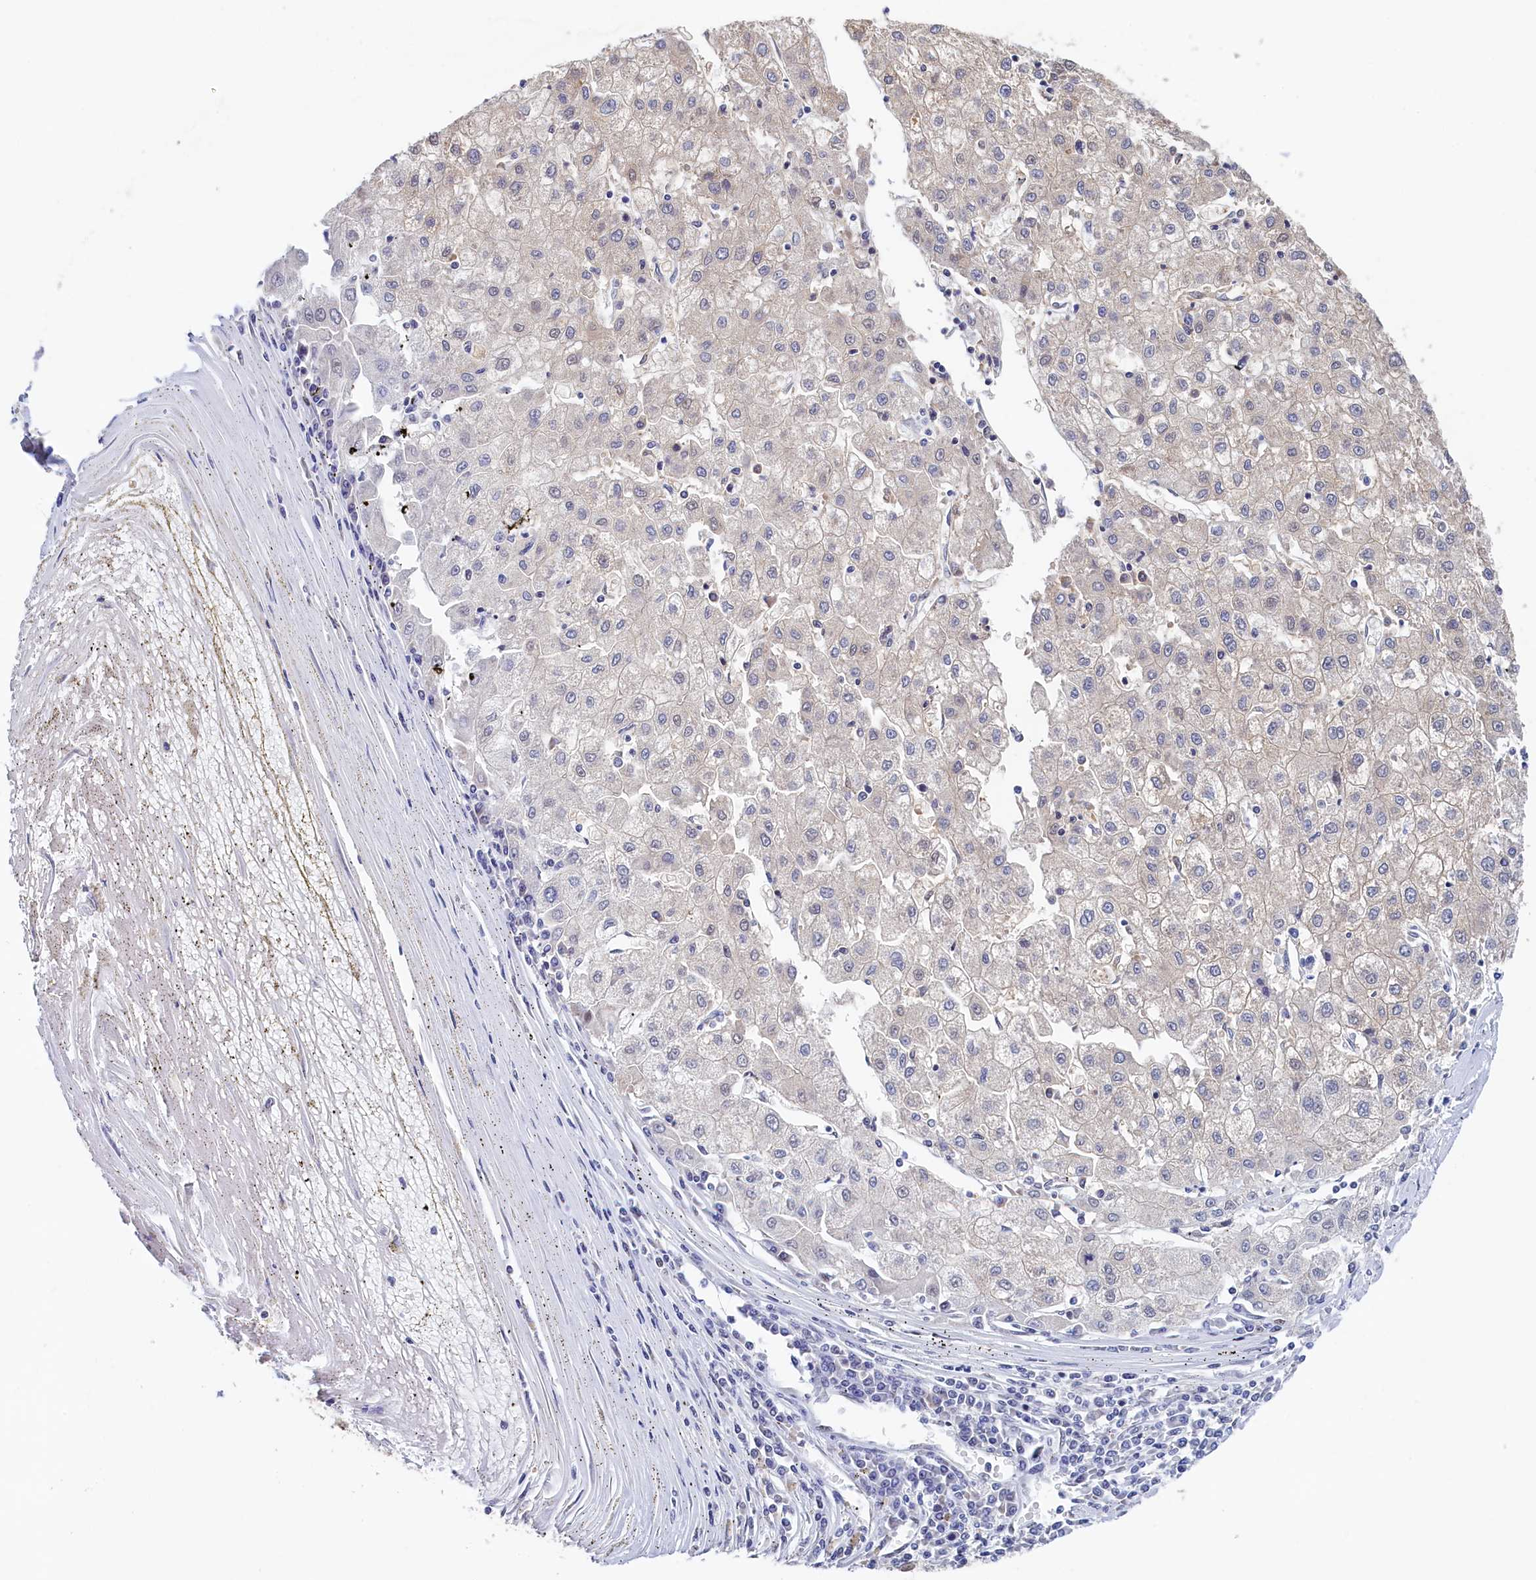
{"staining": {"intensity": "negative", "quantity": "none", "location": "none"}, "tissue": "liver cancer", "cell_type": "Tumor cells", "image_type": "cancer", "snomed": [{"axis": "morphology", "description": "Carcinoma, Hepatocellular, NOS"}, {"axis": "topography", "description": "Liver"}], "caption": "There is no significant positivity in tumor cells of liver hepatocellular carcinoma. The staining is performed using DAB brown chromogen with nuclei counter-stained in using hematoxylin.", "gene": "MOSPD3", "patient": {"sex": "male", "age": 72}}